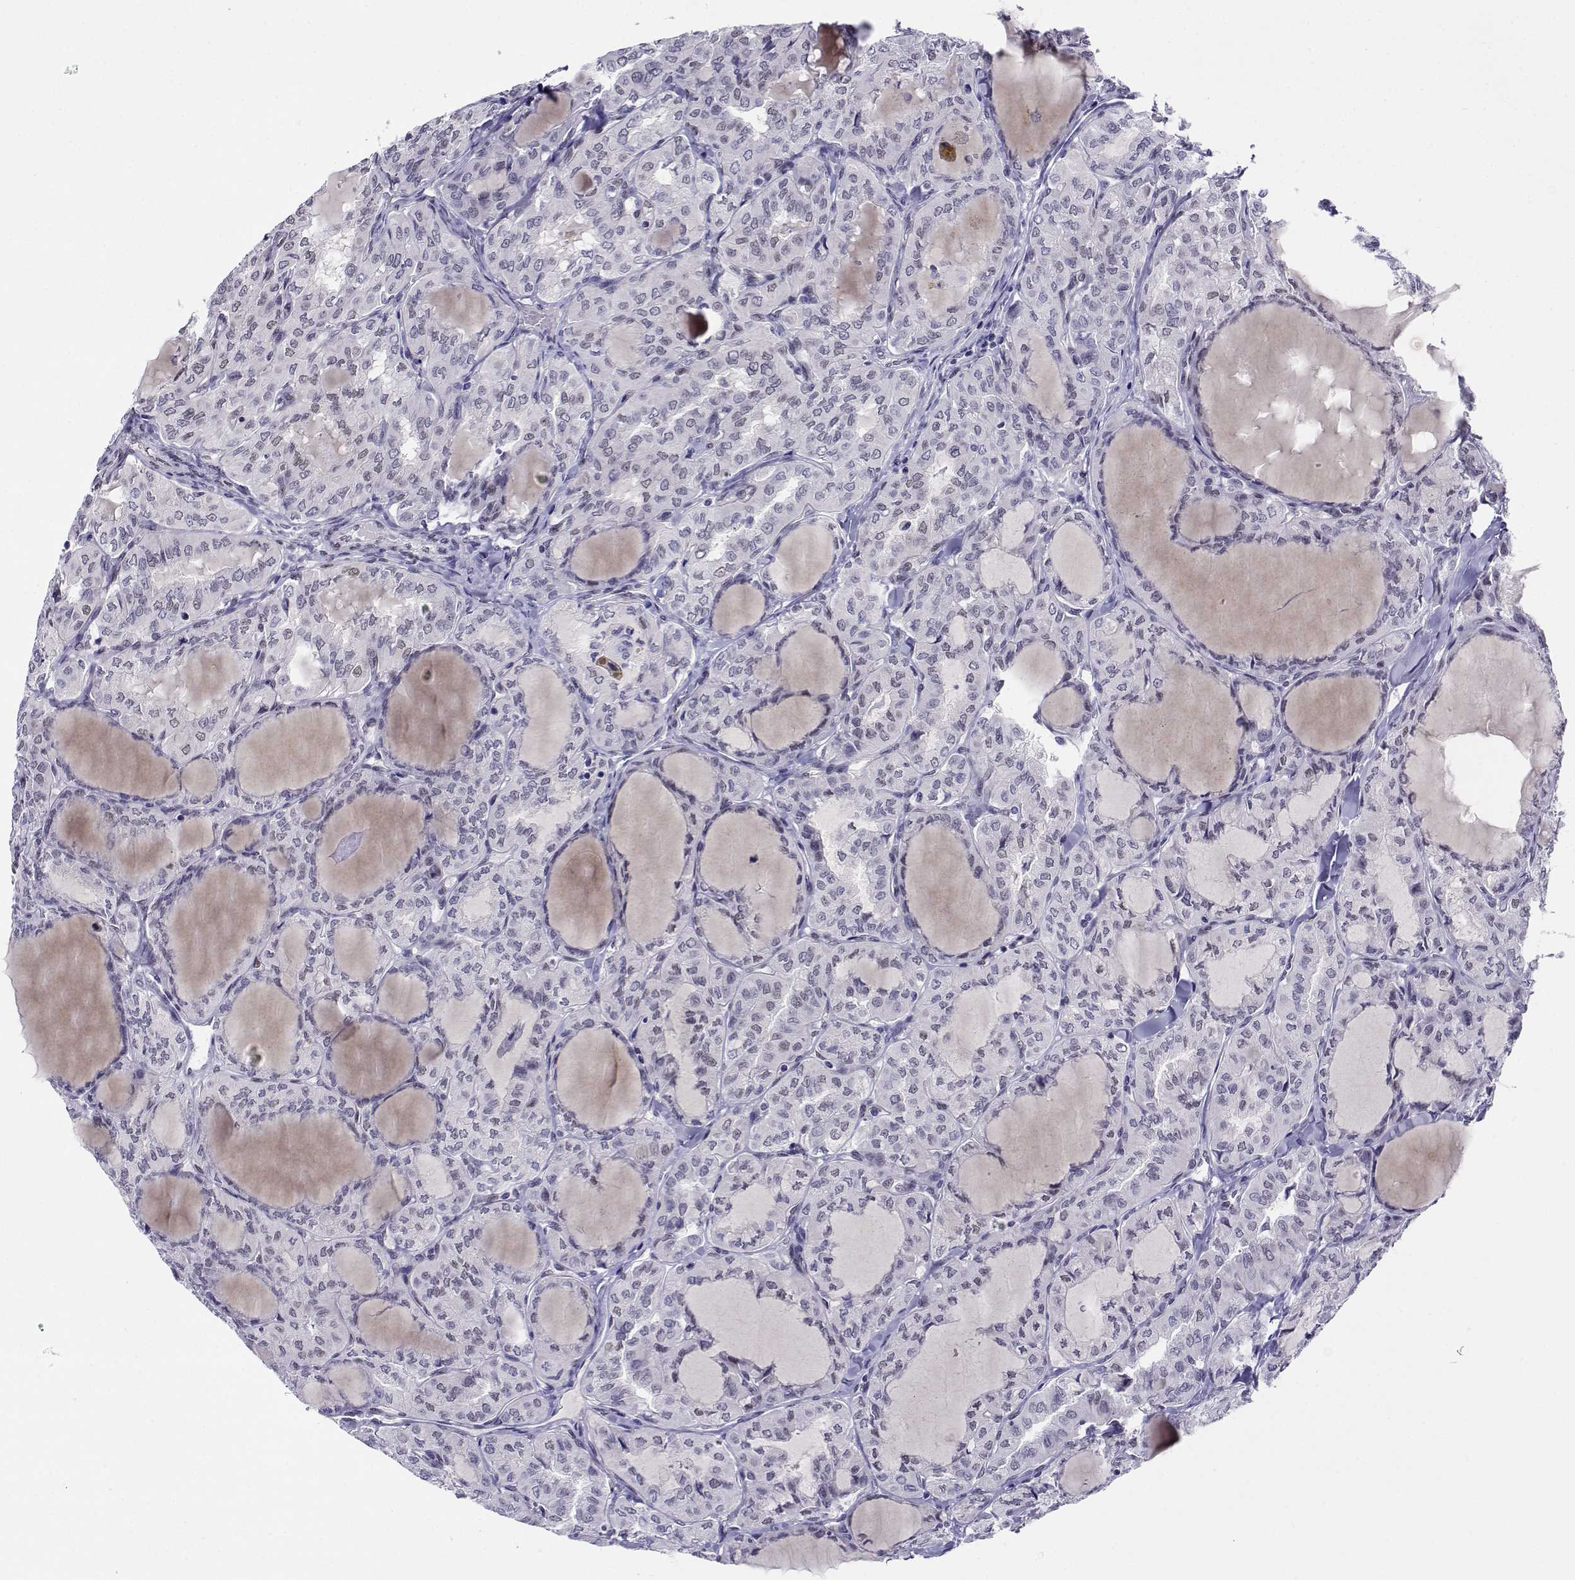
{"staining": {"intensity": "negative", "quantity": "none", "location": "none"}, "tissue": "thyroid cancer", "cell_type": "Tumor cells", "image_type": "cancer", "snomed": [{"axis": "morphology", "description": "Papillary adenocarcinoma, NOS"}, {"axis": "topography", "description": "Thyroid gland"}], "caption": "Thyroid papillary adenocarcinoma was stained to show a protein in brown. There is no significant expression in tumor cells. Brightfield microscopy of immunohistochemistry stained with DAB (3,3'-diaminobenzidine) (brown) and hematoxylin (blue), captured at high magnification.", "gene": "ERF", "patient": {"sex": "male", "age": 20}}